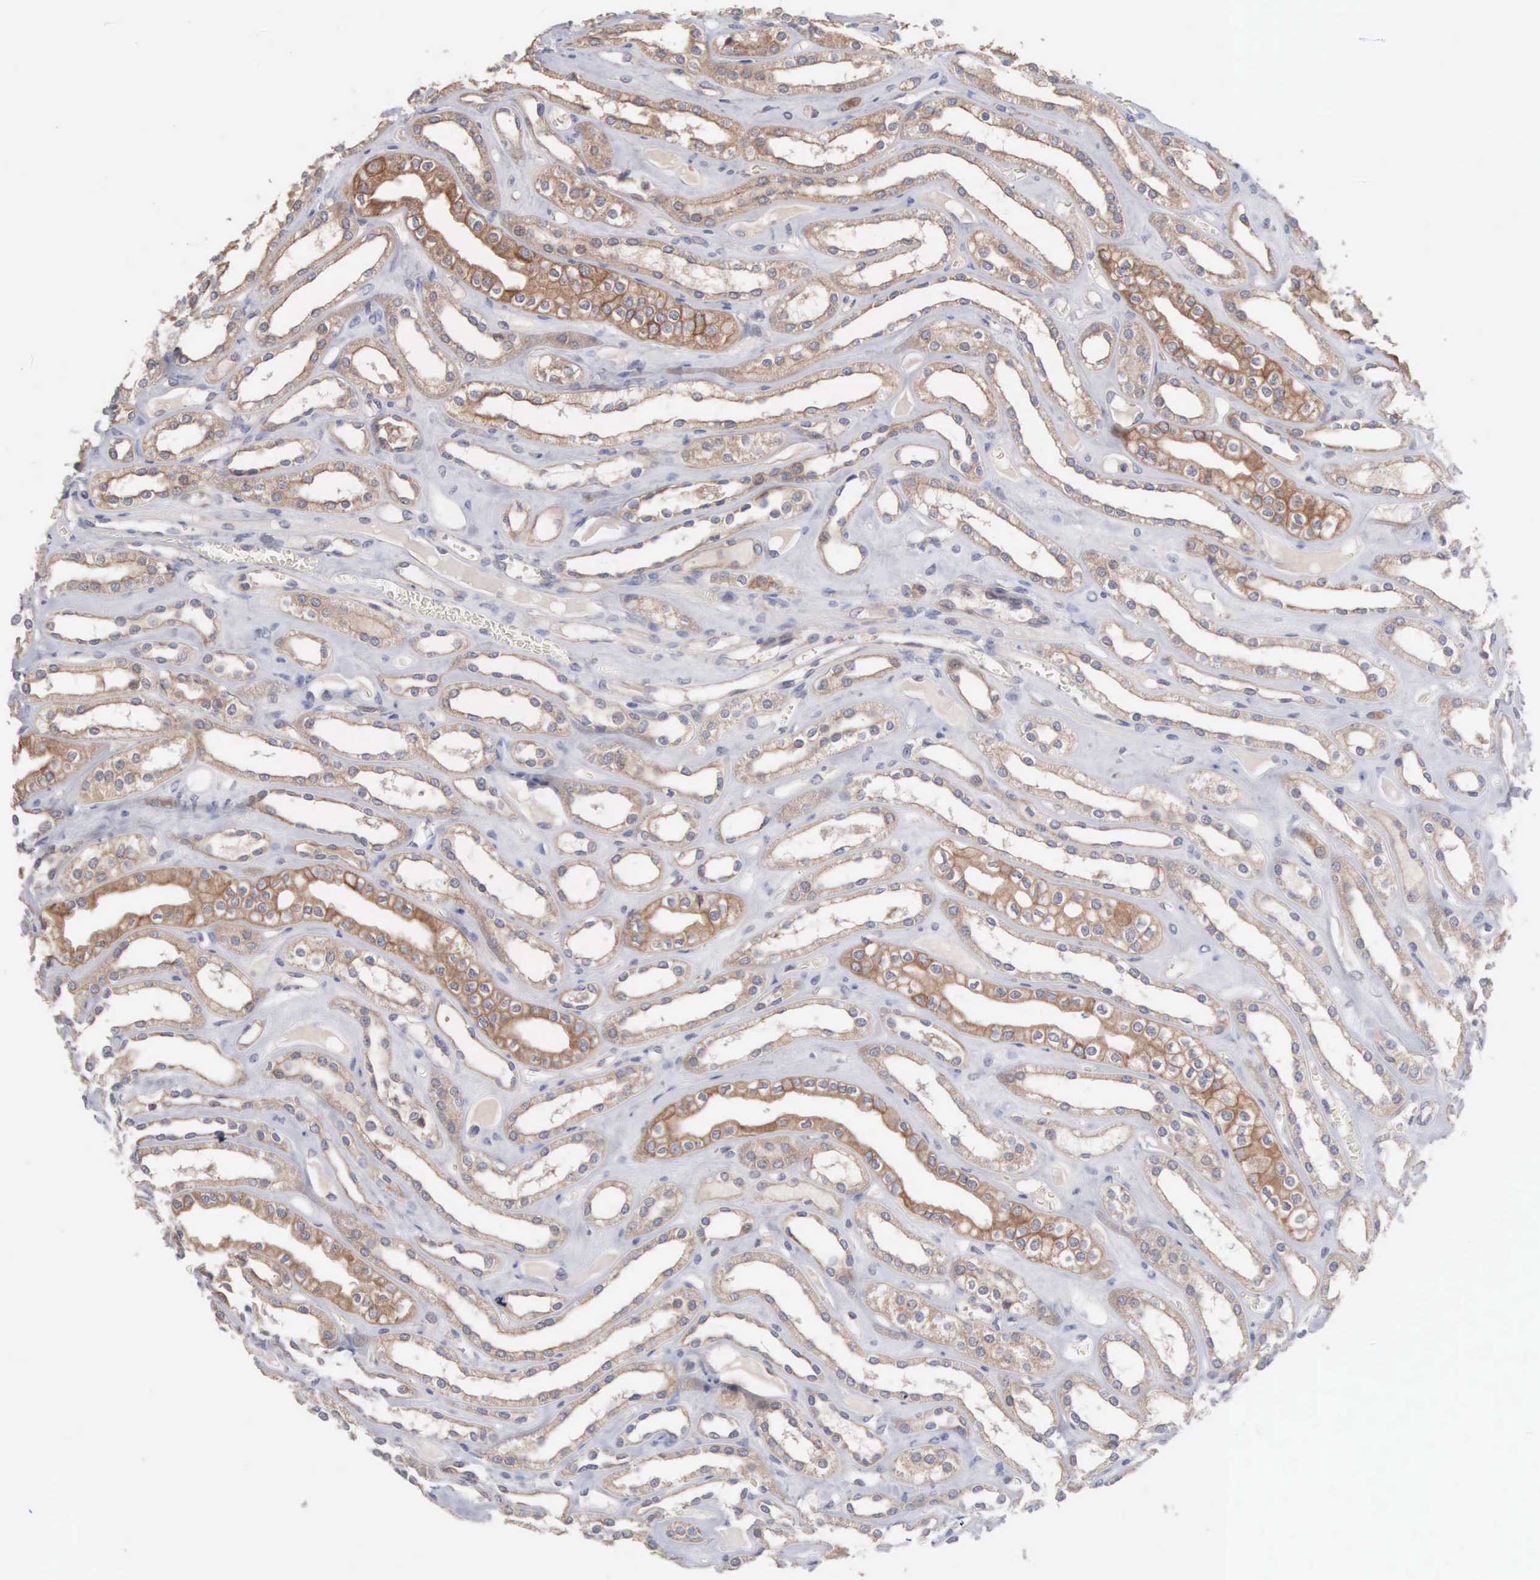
{"staining": {"intensity": "moderate", "quantity": "25%-75%", "location": "cytoplasmic/membranous"}, "tissue": "kidney", "cell_type": "Cells in glomeruli", "image_type": "normal", "snomed": [{"axis": "morphology", "description": "Normal tissue, NOS"}, {"axis": "topography", "description": "Kidney"}], "caption": "Immunohistochemistry of unremarkable kidney shows medium levels of moderate cytoplasmic/membranous staining in approximately 25%-75% of cells in glomeruli. (brown staining indicates protein expression, while blue staining denotes nuclei).", "gene": "INF2", "patient": {"sex": "female", "age": 52}}